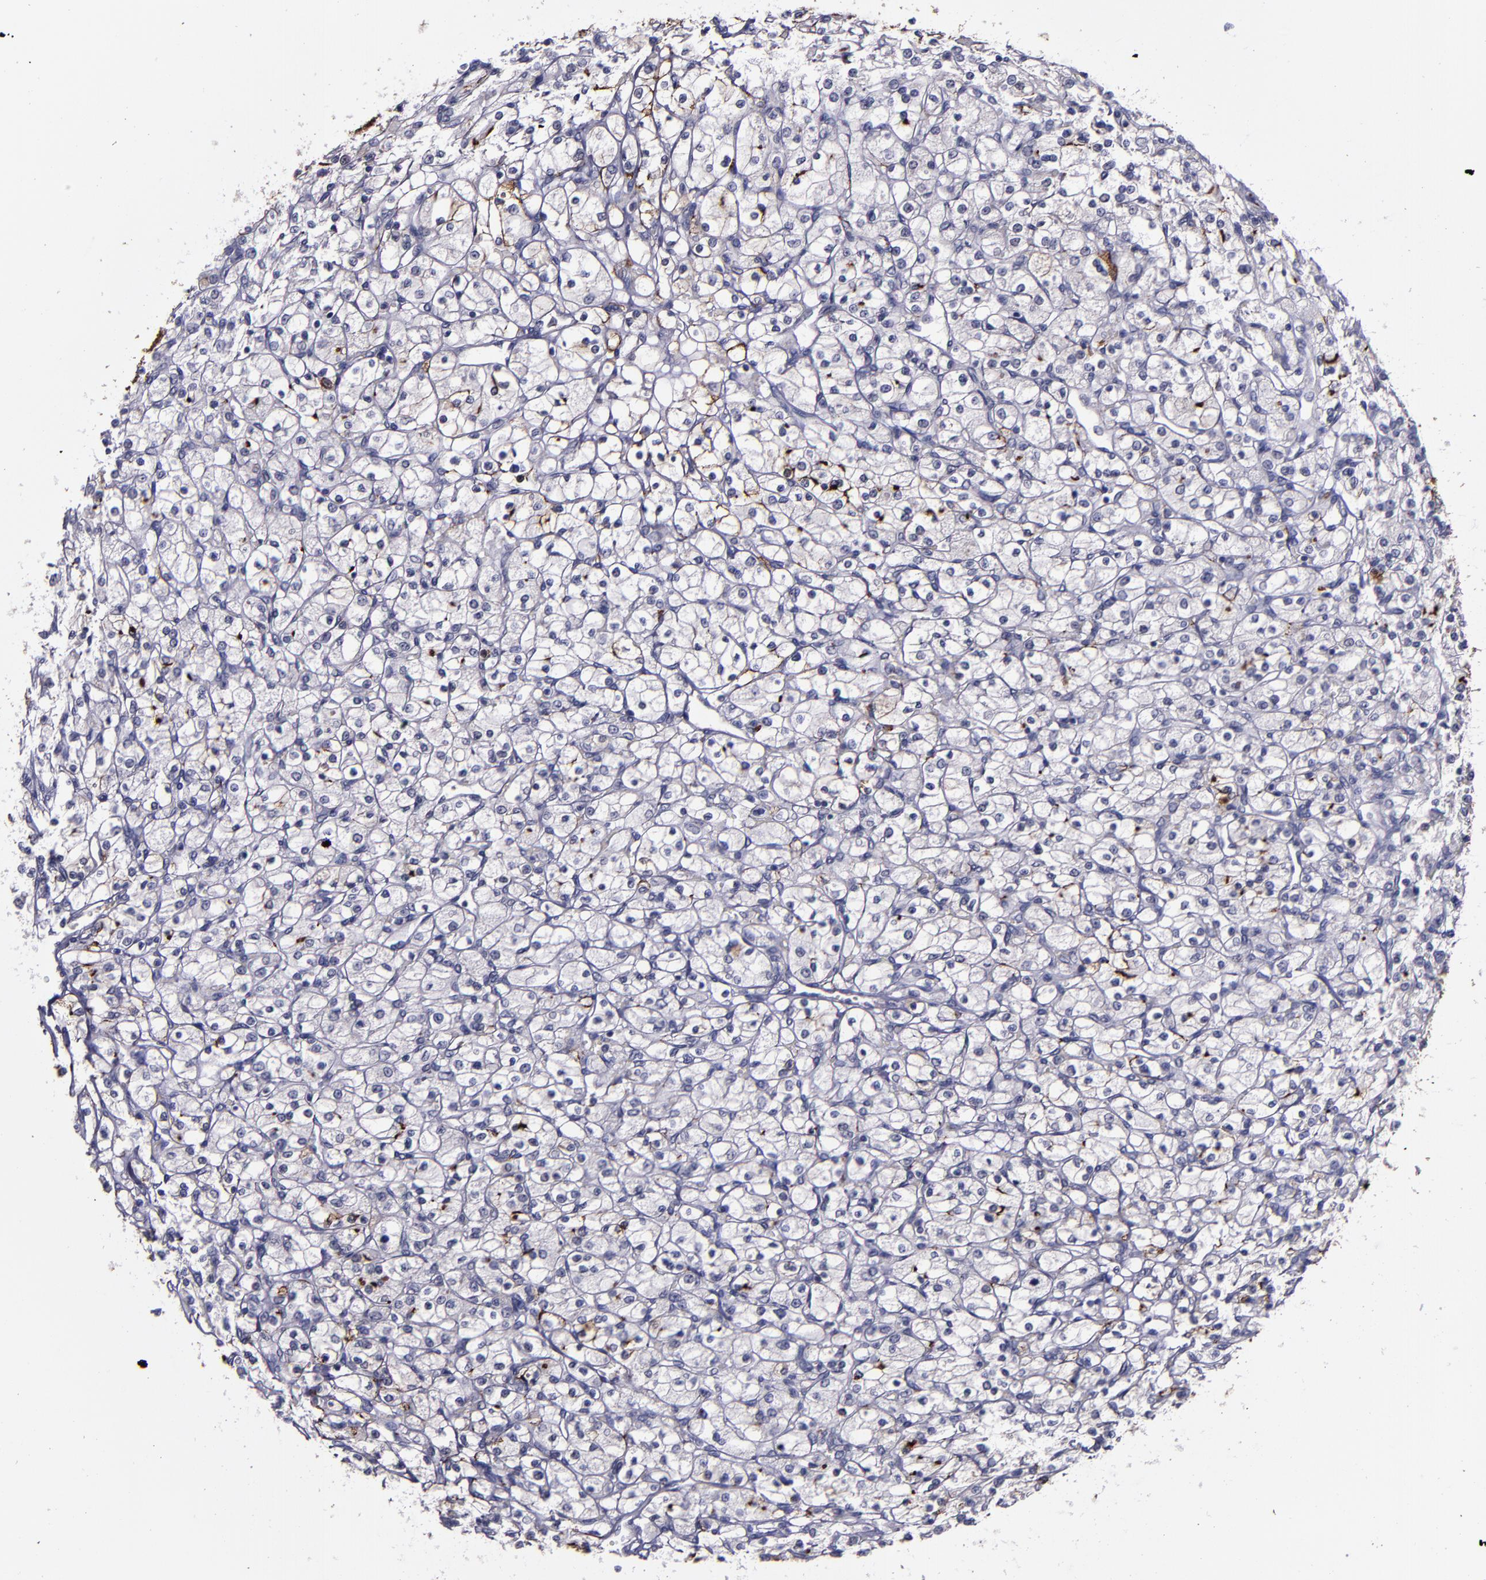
{"staining": {"intensity": "moderate", "quantity": "<25%", "location": "cytoplasmic/membranous"}, "tissue": "renal cancer", "cell_type": "Tumor cells", "image_type": "cancer", "snomed": [{"axis": "morphology", "description": "Adenocarcinoma, NOS"}, {"axis": "topography", "description": "Kidney"}], "caption": "Immunohistochemistry (IHC) of human renal adenocarcinoma demonstrates low levels of moderate cytoplasmic/membranous staining in about <25% of tumor cells.", "gene": "MFGE8", "patient": {"sex": "female", "age": 83}}